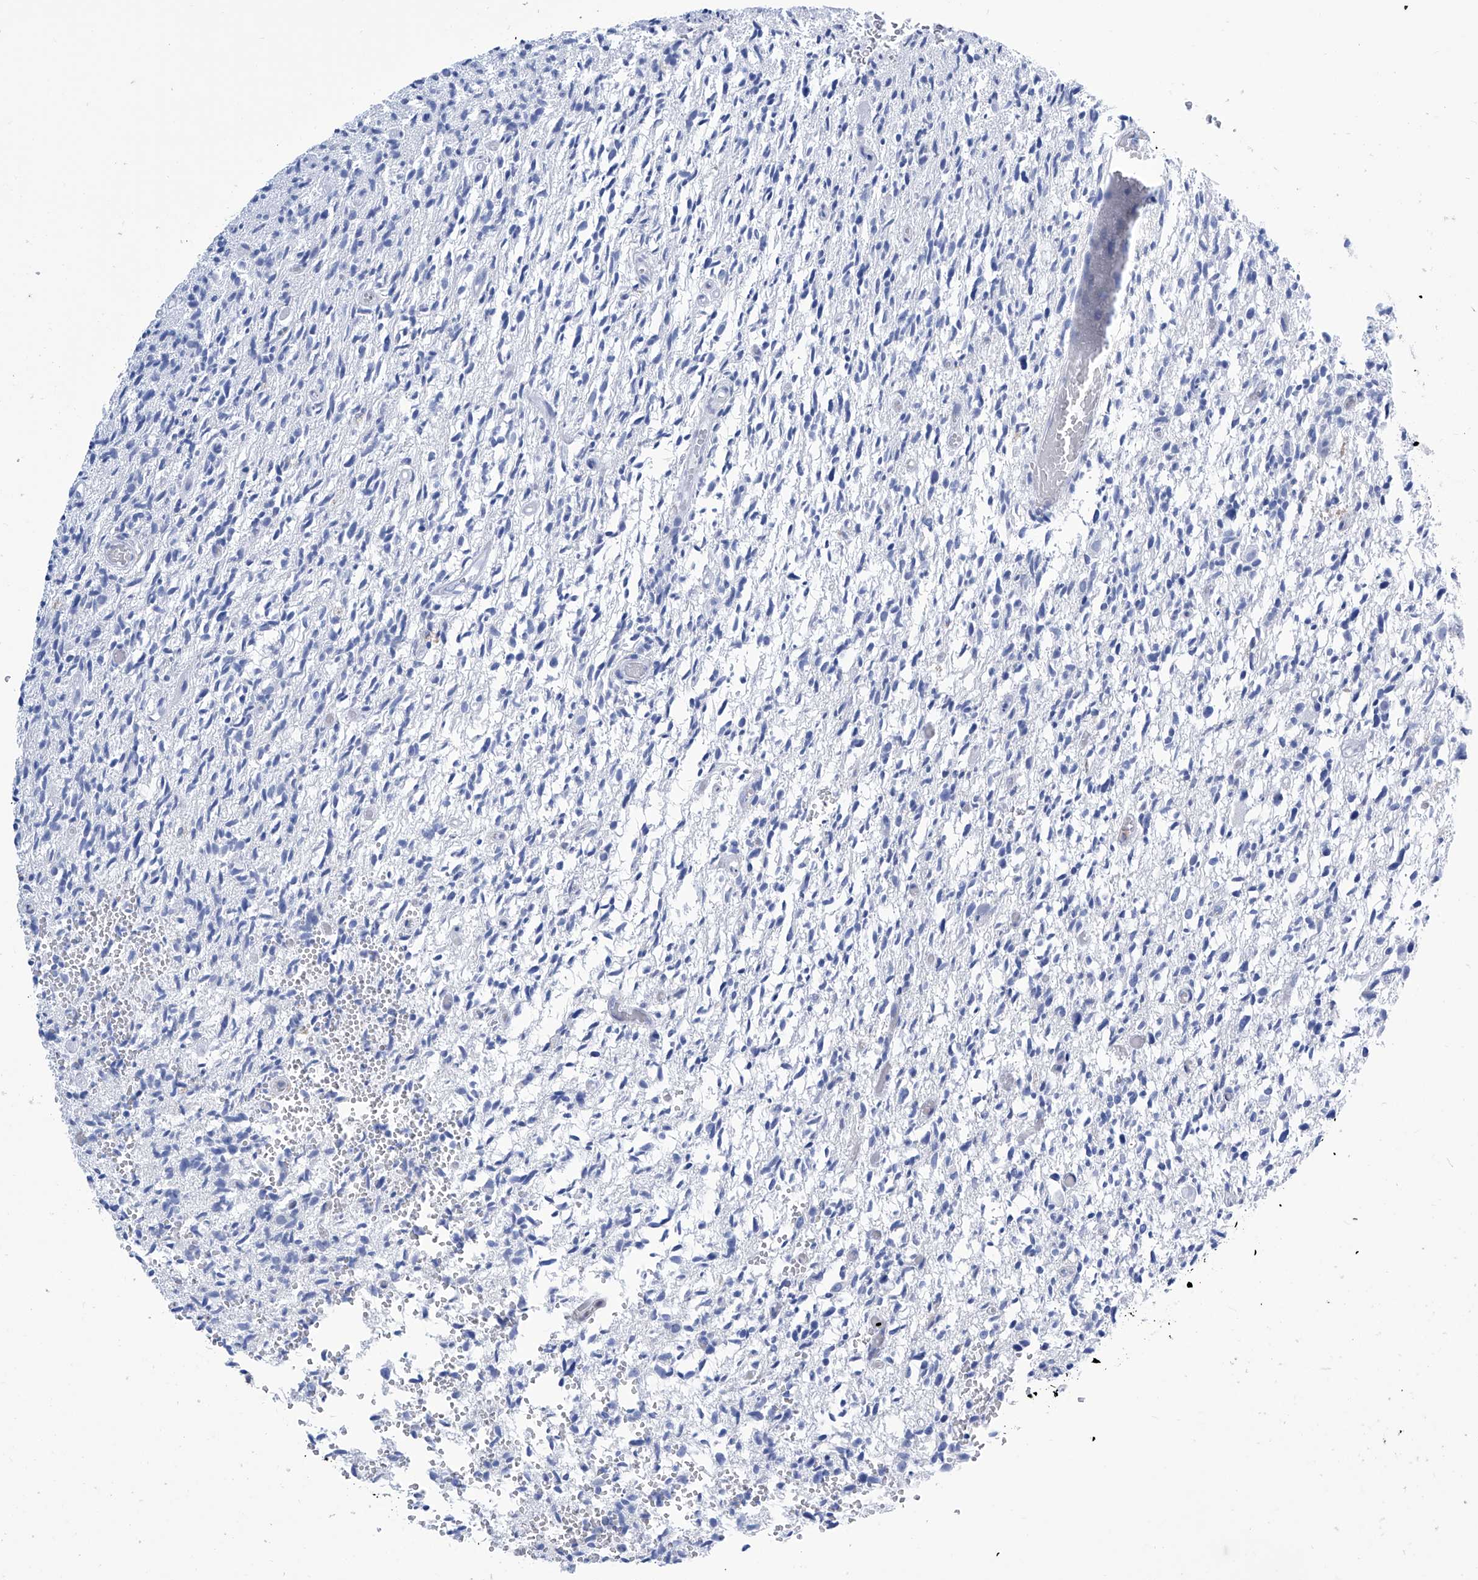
{"staining": {"intensity": "negative", "quantity": "none", "location": "none"}, "tissue": "glioma", "cell_type": "Tumor cells", "image_type": "cancer", "snomed": [{"axis": "morphology", "description": "Glioma, malignant, High grade"}, {"axis": "topography", "description": "Brain"}], "caption": "DAB (3,3'-diaminobenzidine) immunohistochemical staining of human glioma shows no significant positivity in tumor cells.", "gene": "IMPA2", "patient": {"sex": "female", "age": 57}}